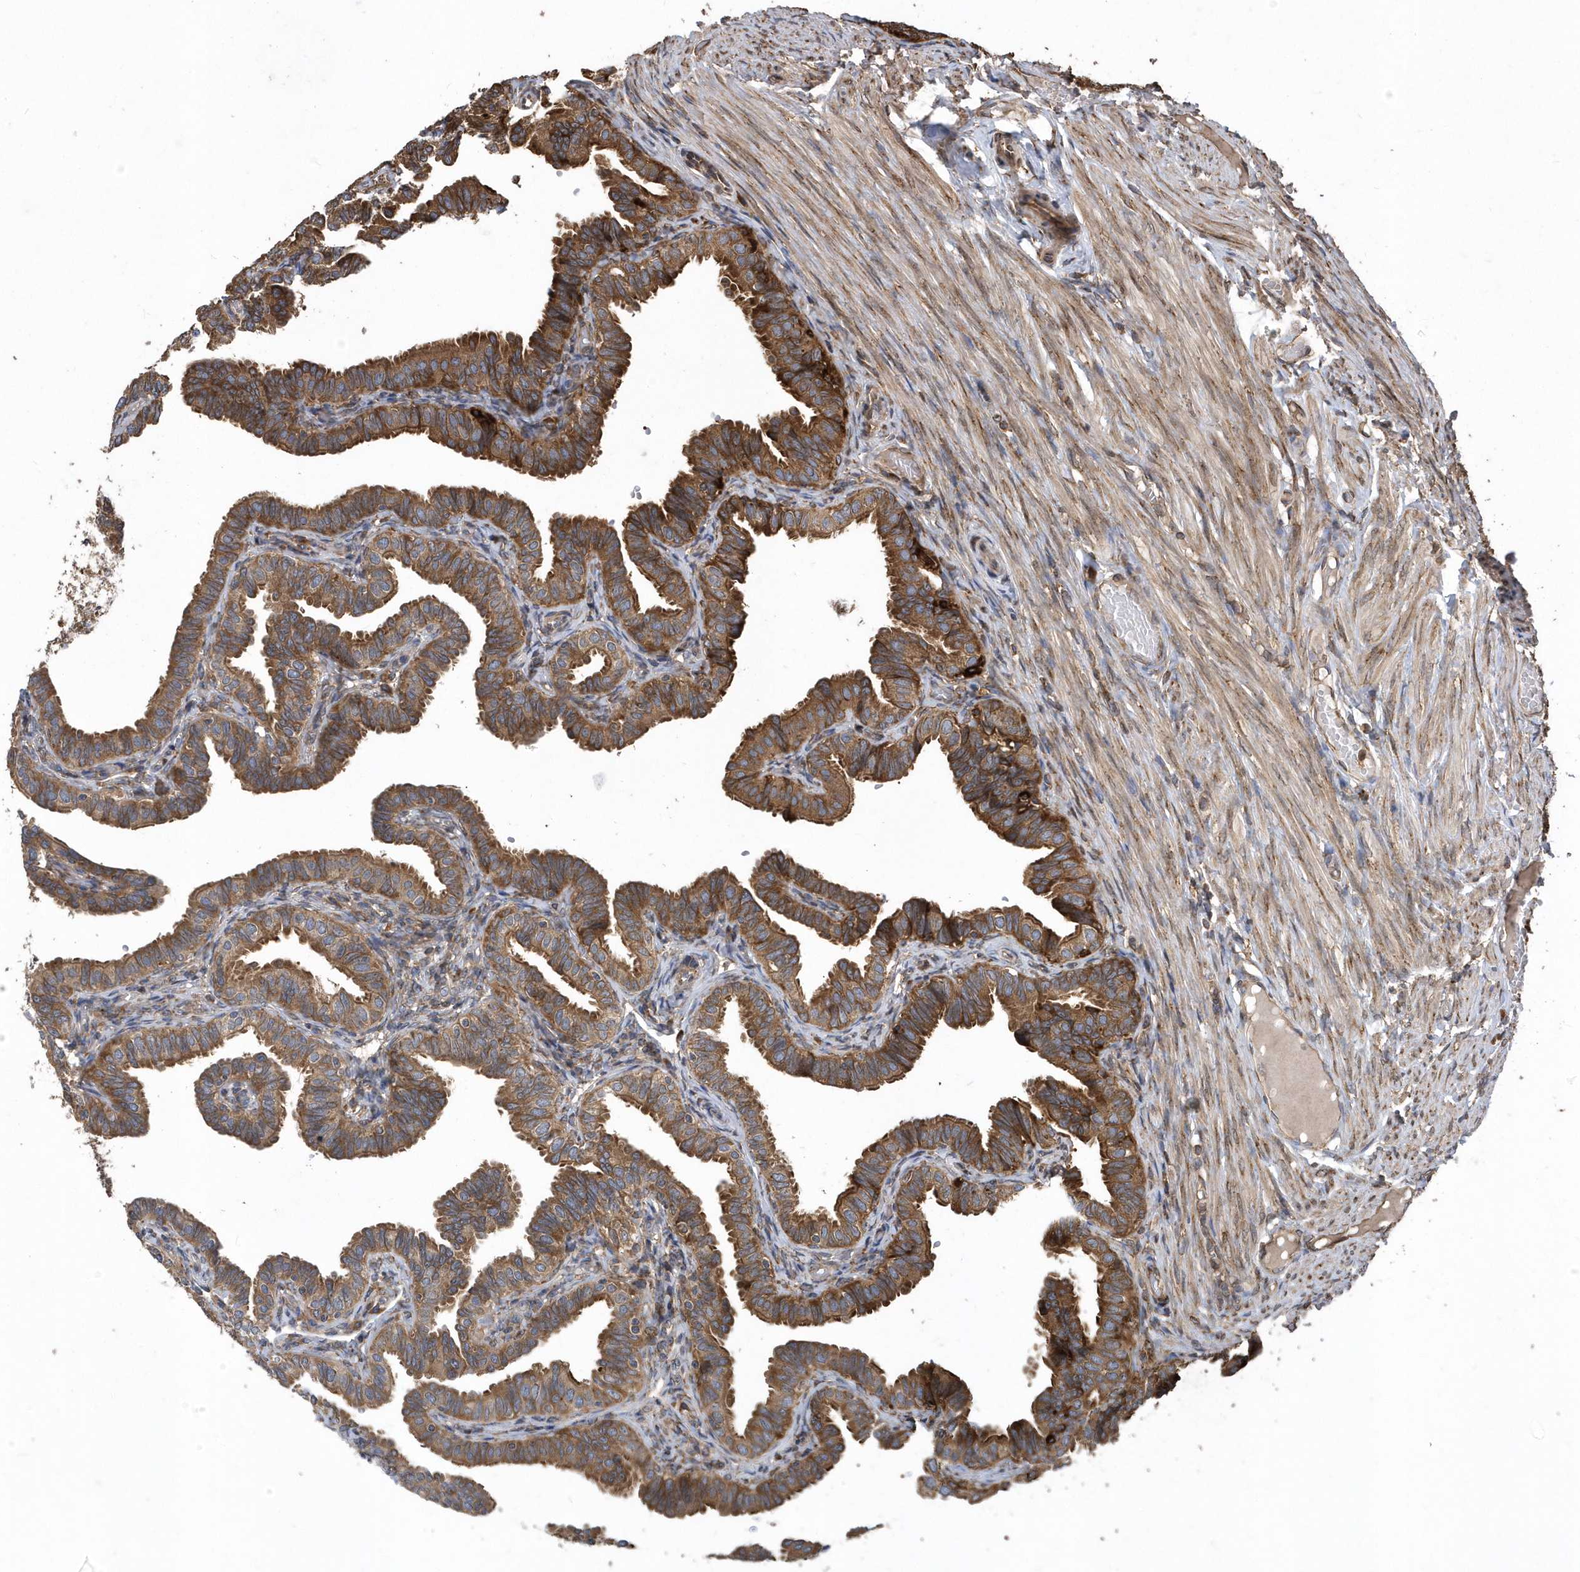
{"staining": {"intensity": "moderate", "quantity": ">75%", "location": "cytoplasmic/membranous"}, "tissue": "fallopian tube", "cell_type": "Glandular cells", "image_type": "normal", "snomed": [{"axis": "morphology", "description": "Normal tissue, NOS"}, {"axis": "topography", "description": "Fallopian tube"}], "caption": "Protein expression analysis of benign fallopian tube displays moderate cytoplasmic/membranous positivity in approximately >75% of glandular cells.", "gene": "WASHC5", "patient": {"sex": "female", "age": 39}}